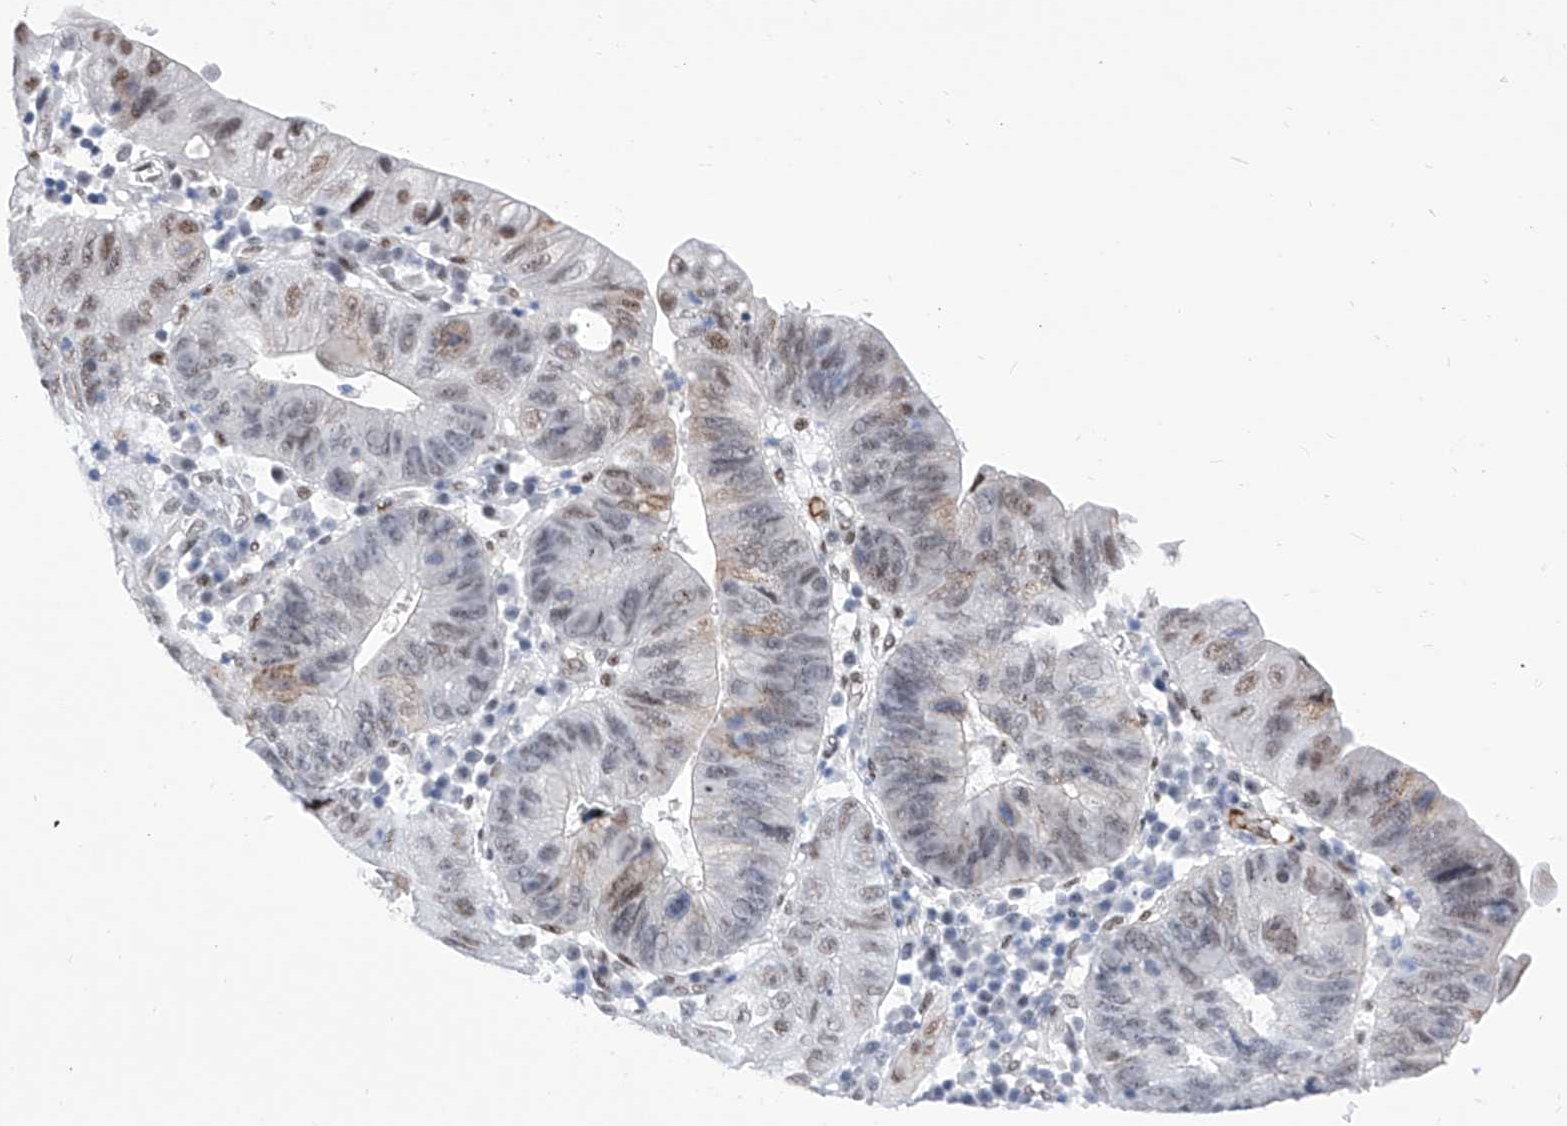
{"staining": {"intensity": "moderate", "quantity": "<25%", "location": "cytoplasmic/membranous,nuclear"}, "tissue": "stomach cancer", "cell_type": "Tumor cells", "image_type": "cancer", "snomed": [{"axis": "morphology", "description": "Adenocarcinoma, NOS"}, {"axis": "topography", "description": "Stomach"}], "caption": "Immunohistochemical staining of stomach cancer (adenocarcinoma) demonstrates low levels of moderate cytoplasmic/membranous and nuclear staining in approximately <25% of tumor cells.", "gene": "ATN1", "patient": {"sex": "male", "age": 59}}